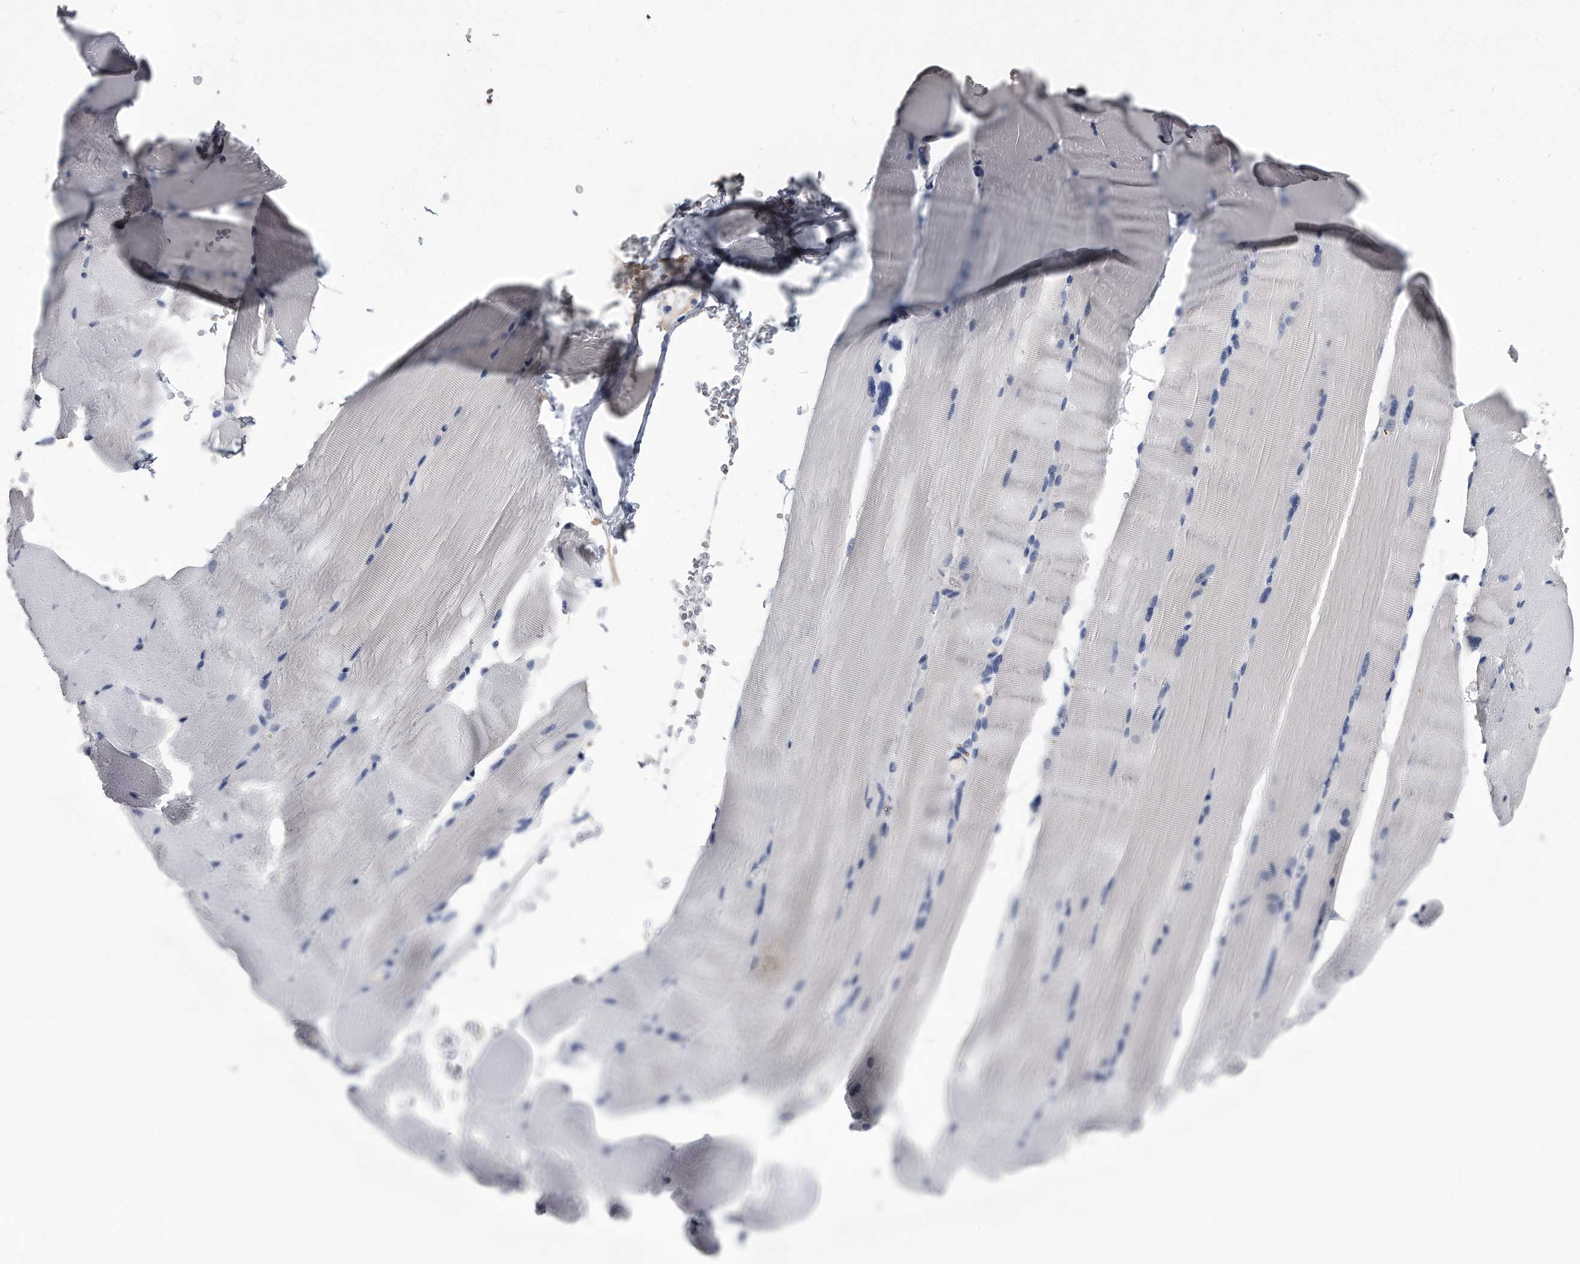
{"staining": {"intensity": "negative", "quantity": "none", "location": "none"}, "tissue": "skeletal muscle", "cell_type": "Myocytes", "image_type": "normal", "snomed": [{"axis": "morphology", "description": "Normal tissue, NOS"}, {"axis": "topography", "description": "Skeletal muscle"}, {"axis": "topography", "description": "Parathyroid gland"}], "caption": "An image of human skeletal muscle is negative for staining in myocytes.", "gene": "KCTD8", "patient": {"sex": "female", "age": 37}}